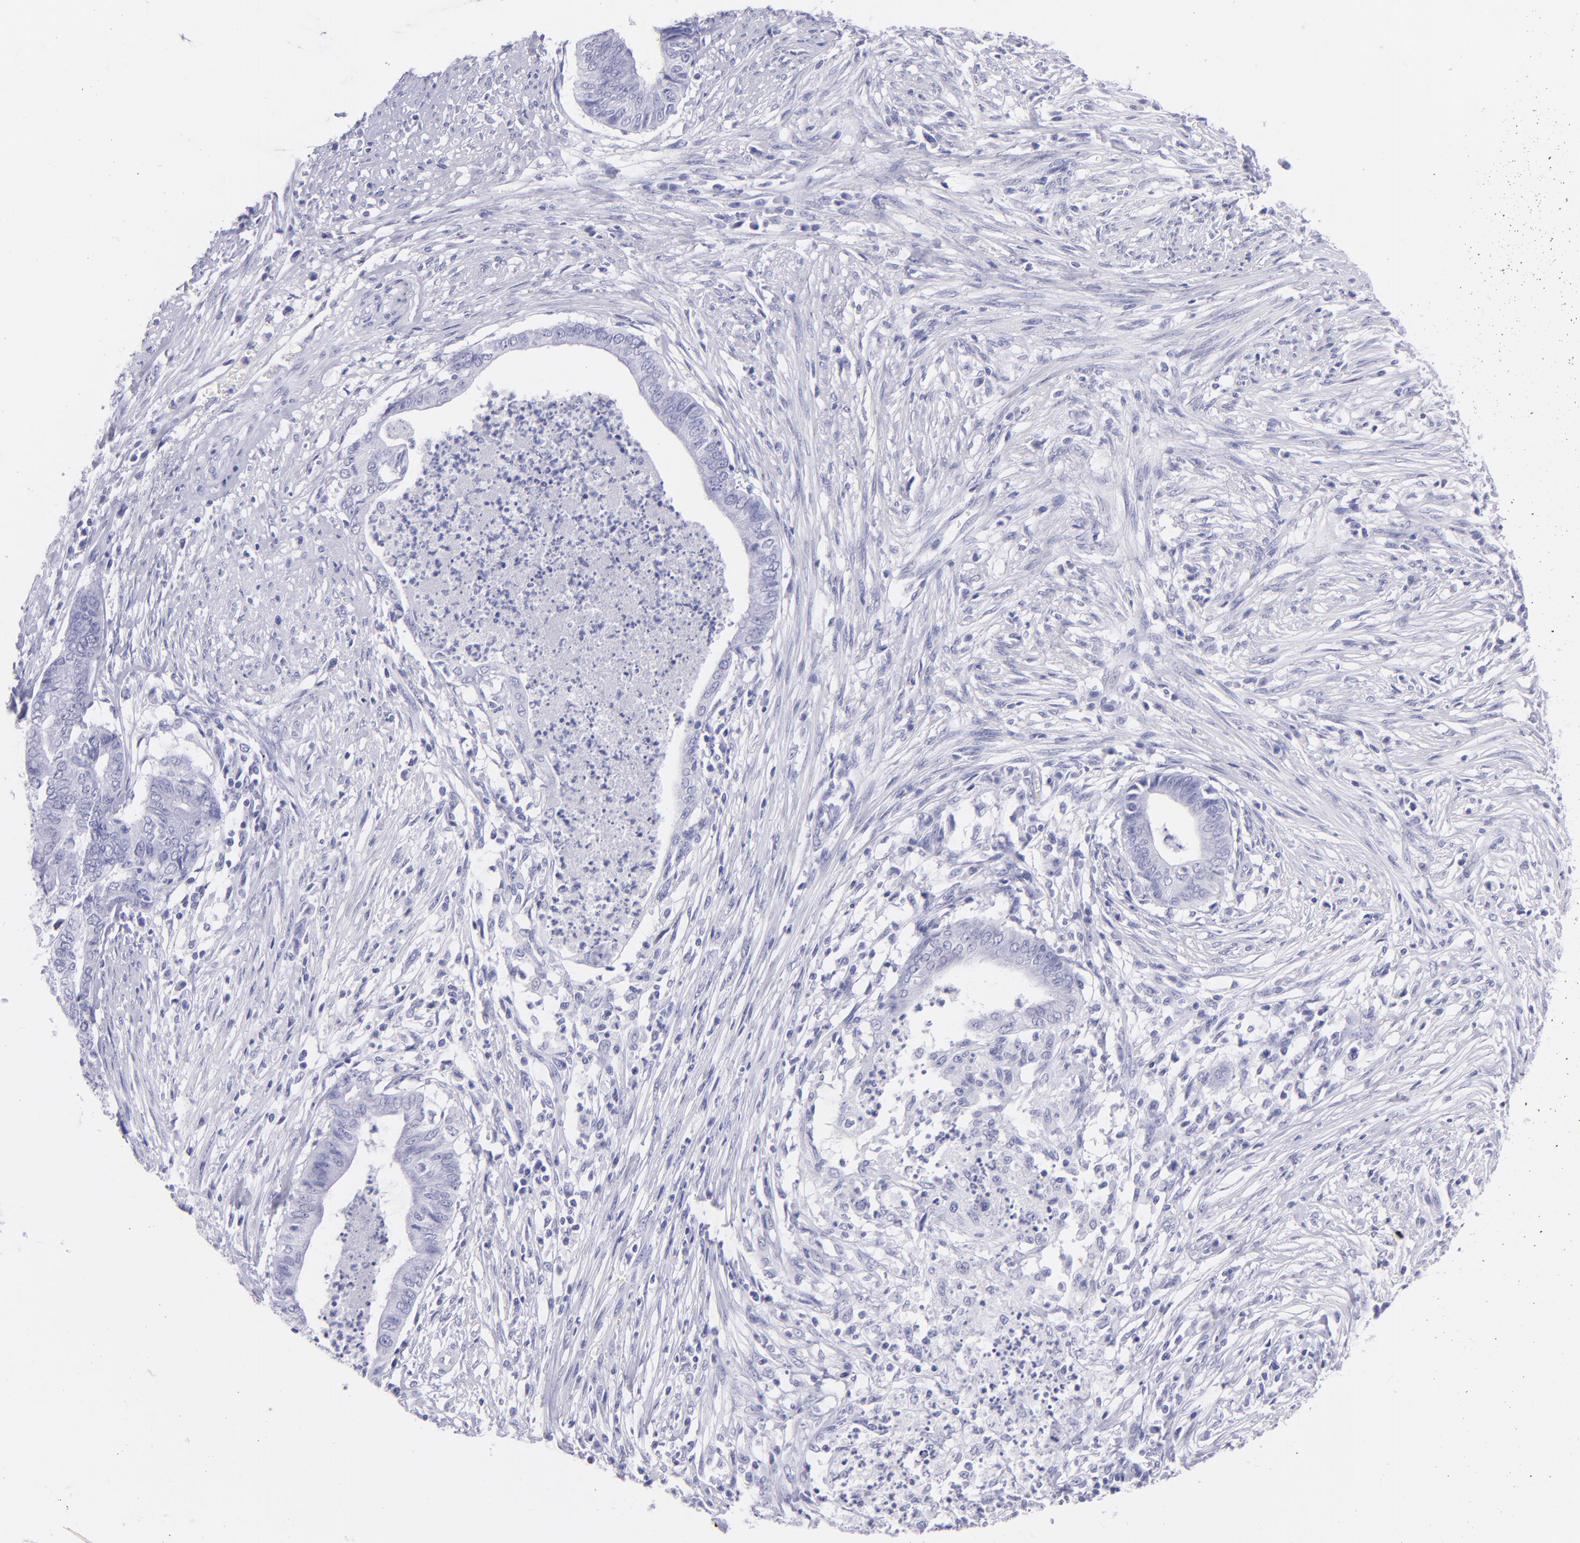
{"staining": {"intensity": "negative", "quantity": "none", "location": "none"}, "tissue": "endometrial cancer", "cell_type": "Tumor cells", "image_type": "cancer", "snomed": [{"axis": "morphology", "description": "Necrosis, NOS"}, {"axis": "morphology", "description": "Adenocarcinoma, NOS"}, {"axis": "topography", "description": "Endometrium"}], "caption": "Histopathology image shows no protein expression in tumor cells of endometrial cancer tissue.", "gene": "PIP", "patient": {"sex": "female", "age": 79}}